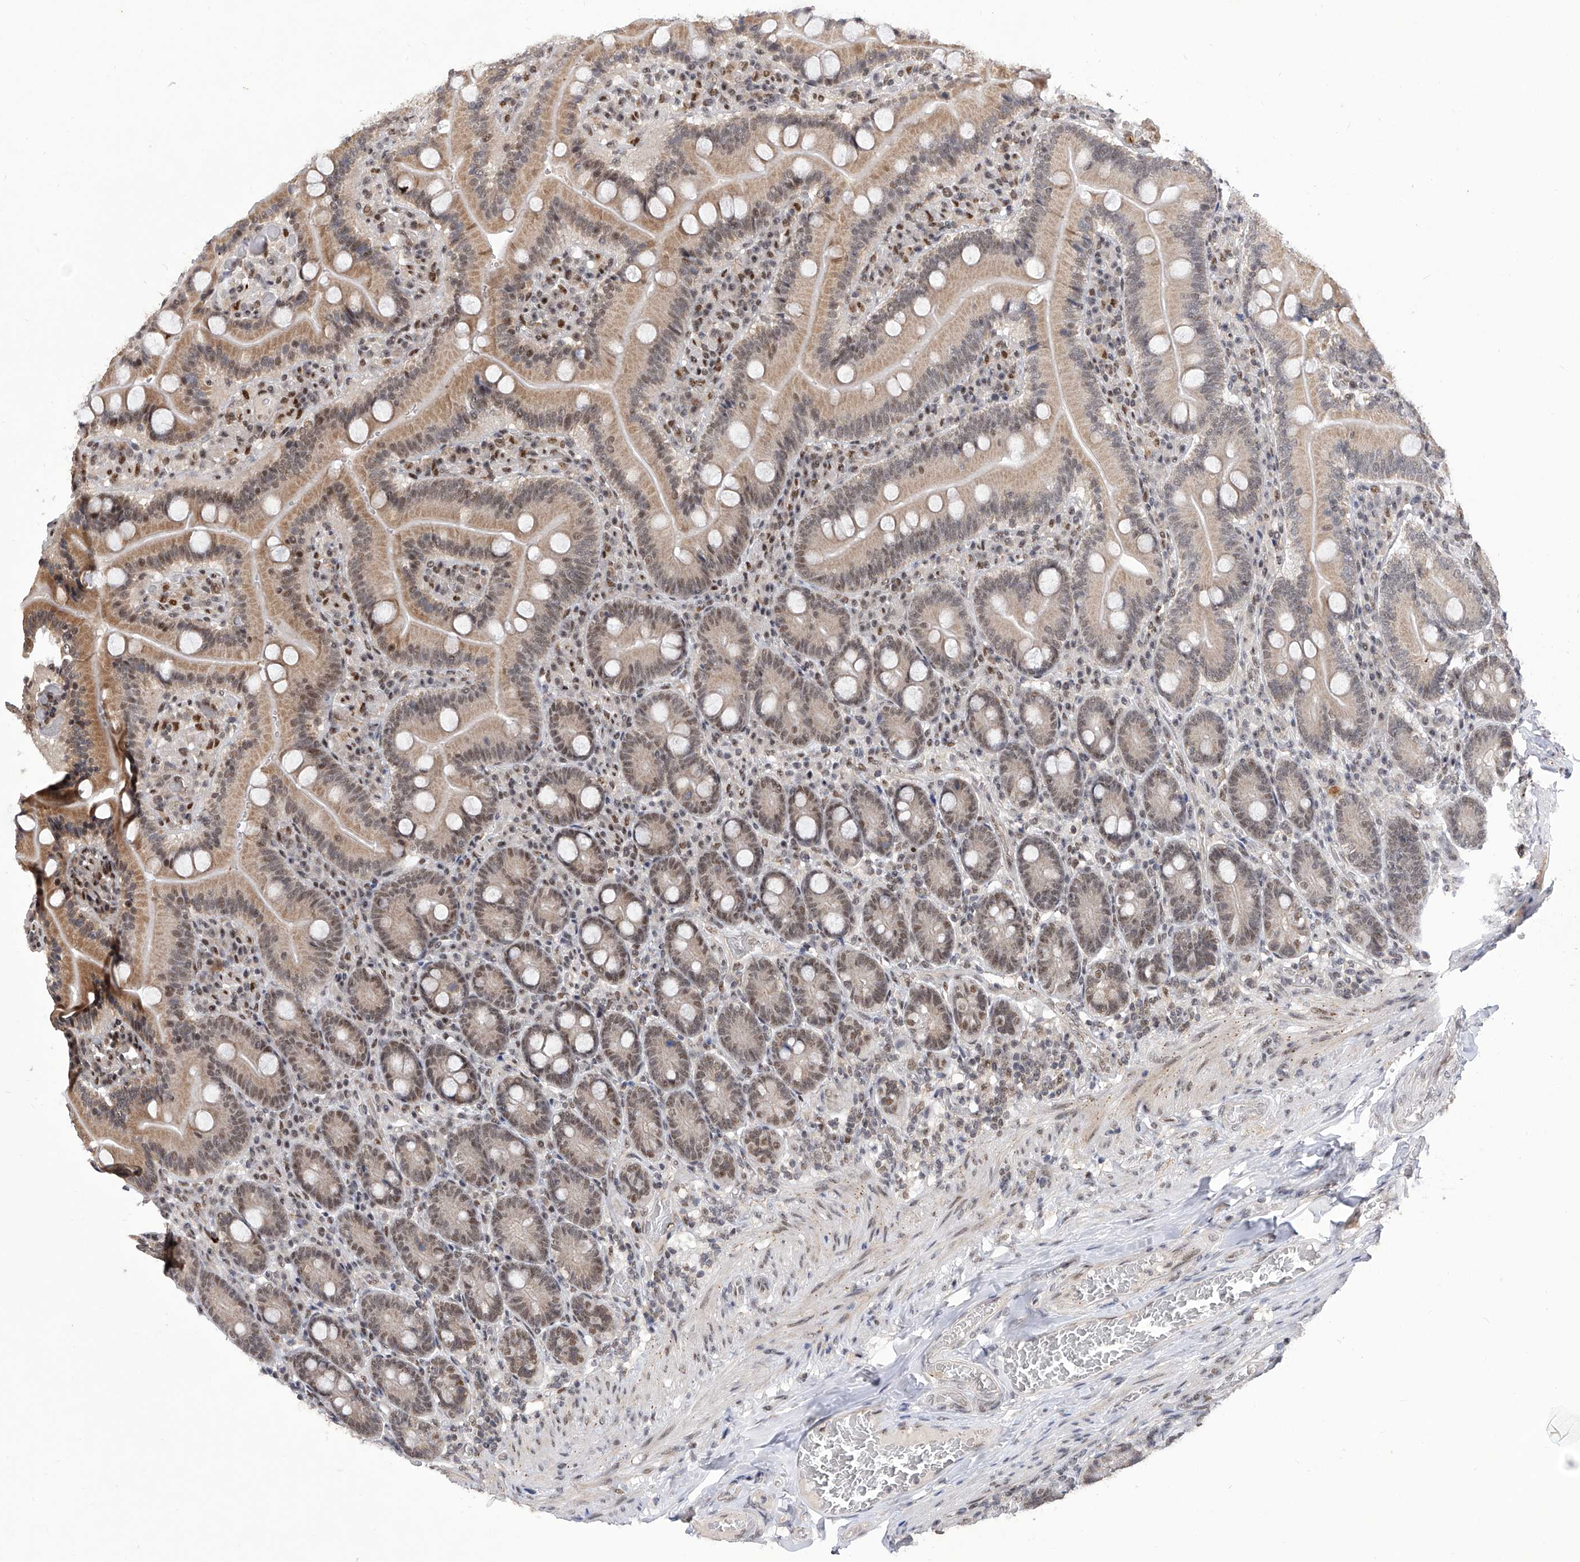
{"staining": {"intensity": "moderate", "quantity": ">75%", "location": "cytoplasmic/membranous,nuclear"}, "tissue": "duodenum", "cell_type": "Glandular cells", "image_type": "normal", "snomed": [{"axis": "morphology", "description": "Normal tissue, NOS"}, {"axis": "topography", "description": "Duodenum"}], "caption": "Immunohistochemistry (IHC) (DAB) staining of benign human duodenum demonstrates moderate cytoplasmic/membranous,nuclear protein staining in about >75% of glandular cells. Nuclei are stained in blue.", "gene": "RAD54L", "patient": {"sex": "female", "age": 62}}